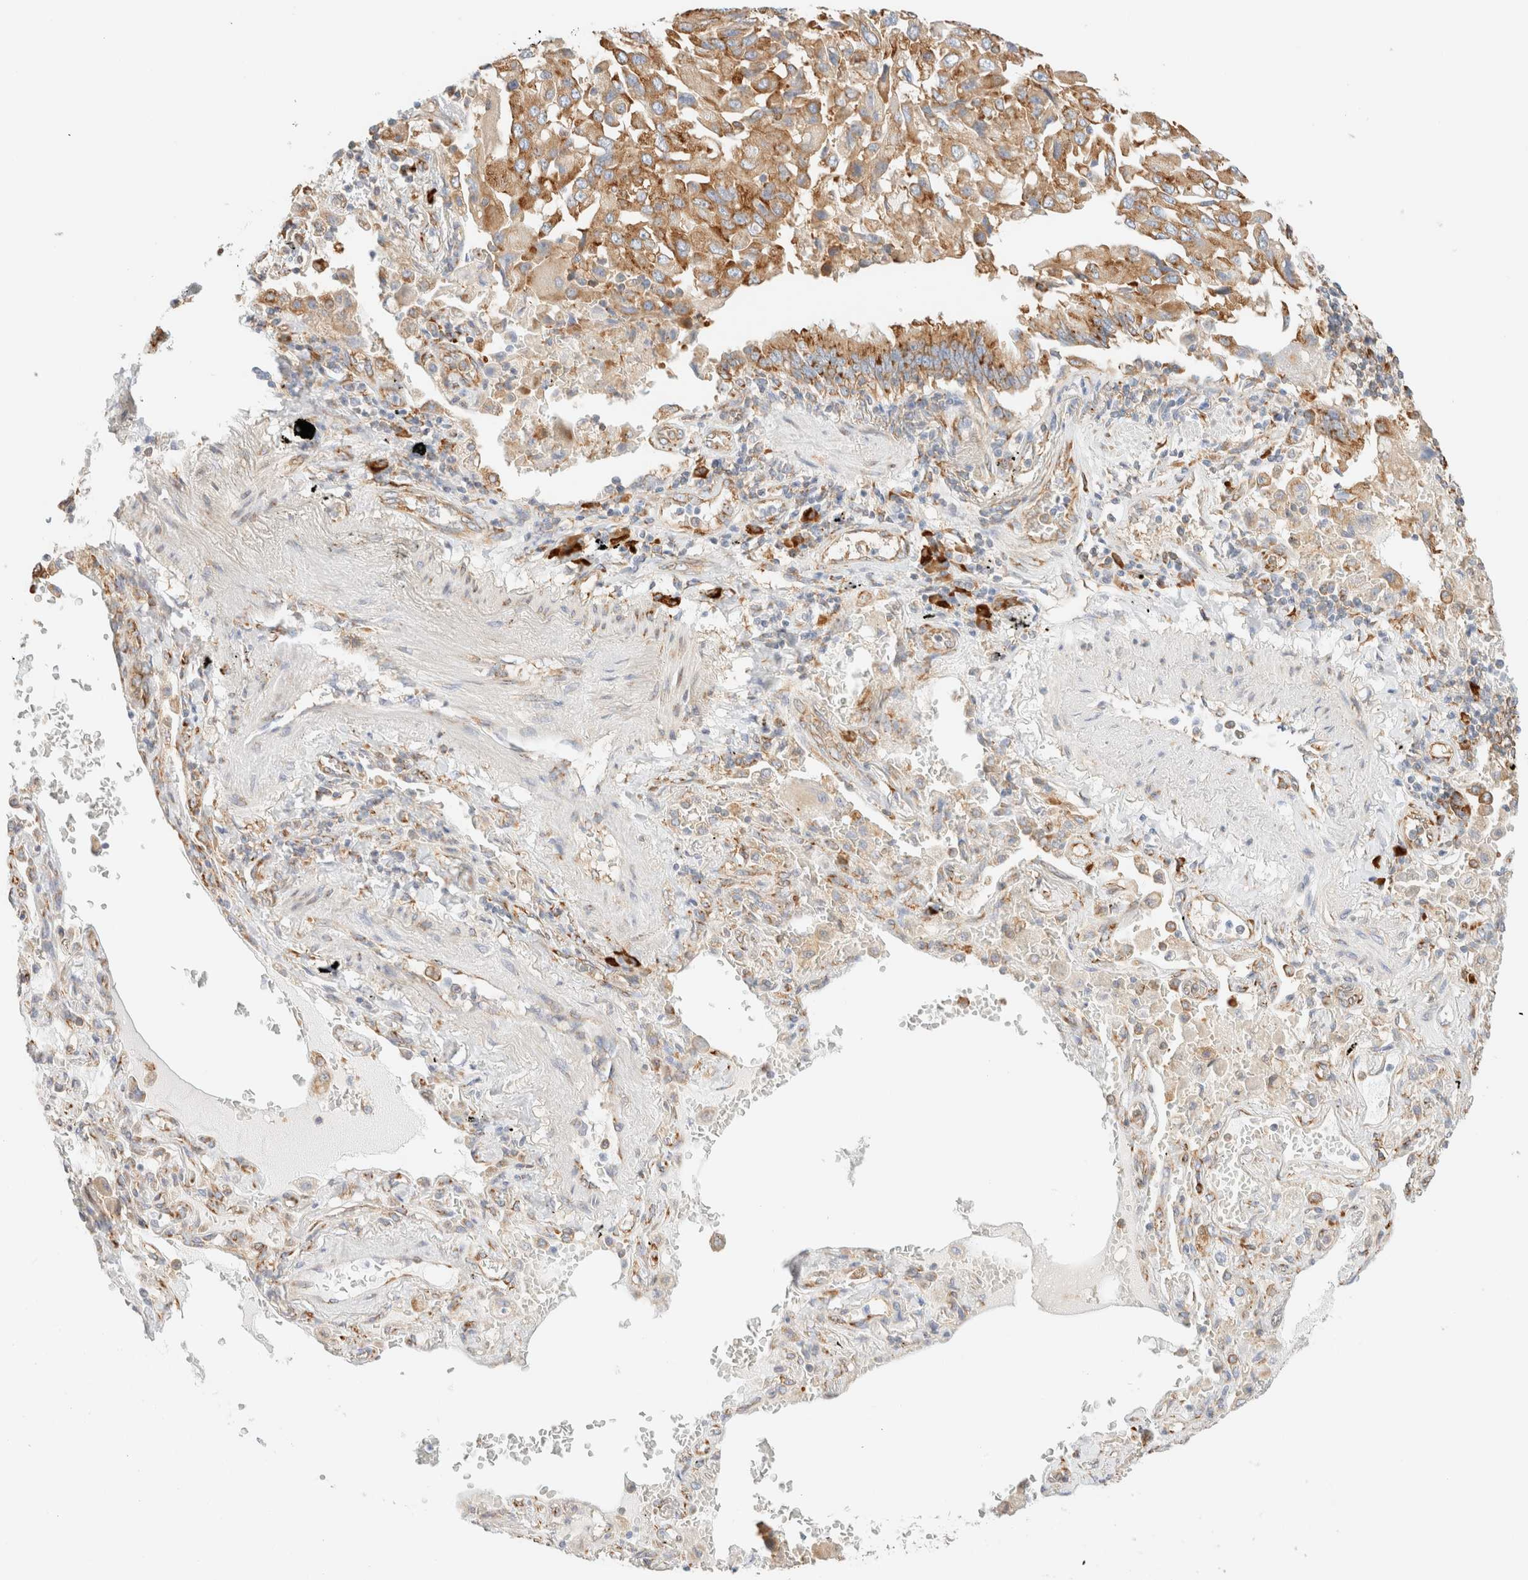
{"staining": {"intensity": "moderate", "quantity": ">75%", "location": "cytoplasmic/membranous"}, "tissue": "lung cancer", "cell_type": "Tumor cells", "image_type": "cancer", "snomed": [{"axis": "morphology", "description": "Adenocarcinoma, NOS"}, {"axis": "topography", "description": "Lung"}], "caption": "Lung cancer stained with IHC reveals moderate cytoplasmic/membranous positivity in approximately >75% of tumor cells.", "gene": "ZC2HC1A", "patient": {"sex": "female", "age": 65}}